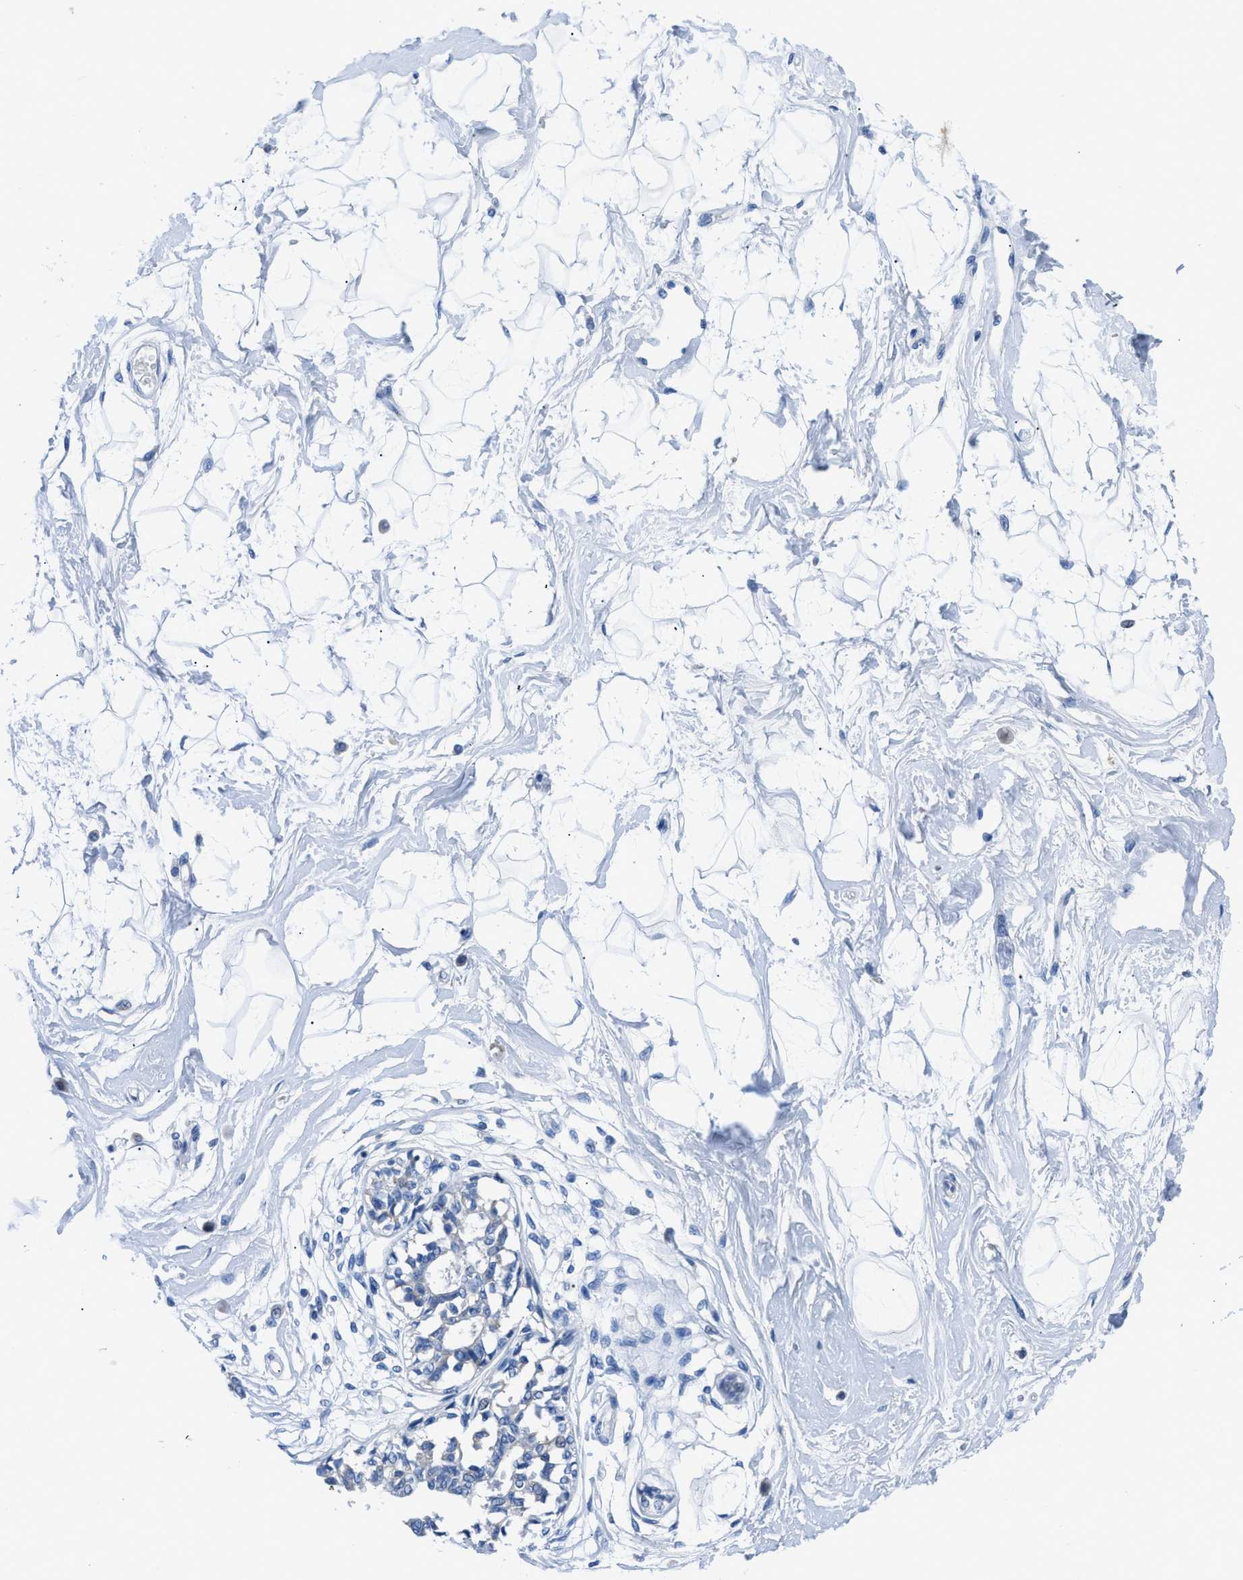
{"staining": {"intensity": "negative", "quantity": "none", "location": "none"}, "tissue": "breast", "cell_type": "Adipocytes", "image_type": "normal", "snomed": [{"axis": "morphology", "description": "Normal tissue, NOS"}, {"axis": "topography", "description": "Breast"}], "caption": "Benign breast was stained to show a protein in brown. There is no significant expression in adipocytes.", "gene": "ZDHHC3", "patient": {"sex": "female", "age": 45}}